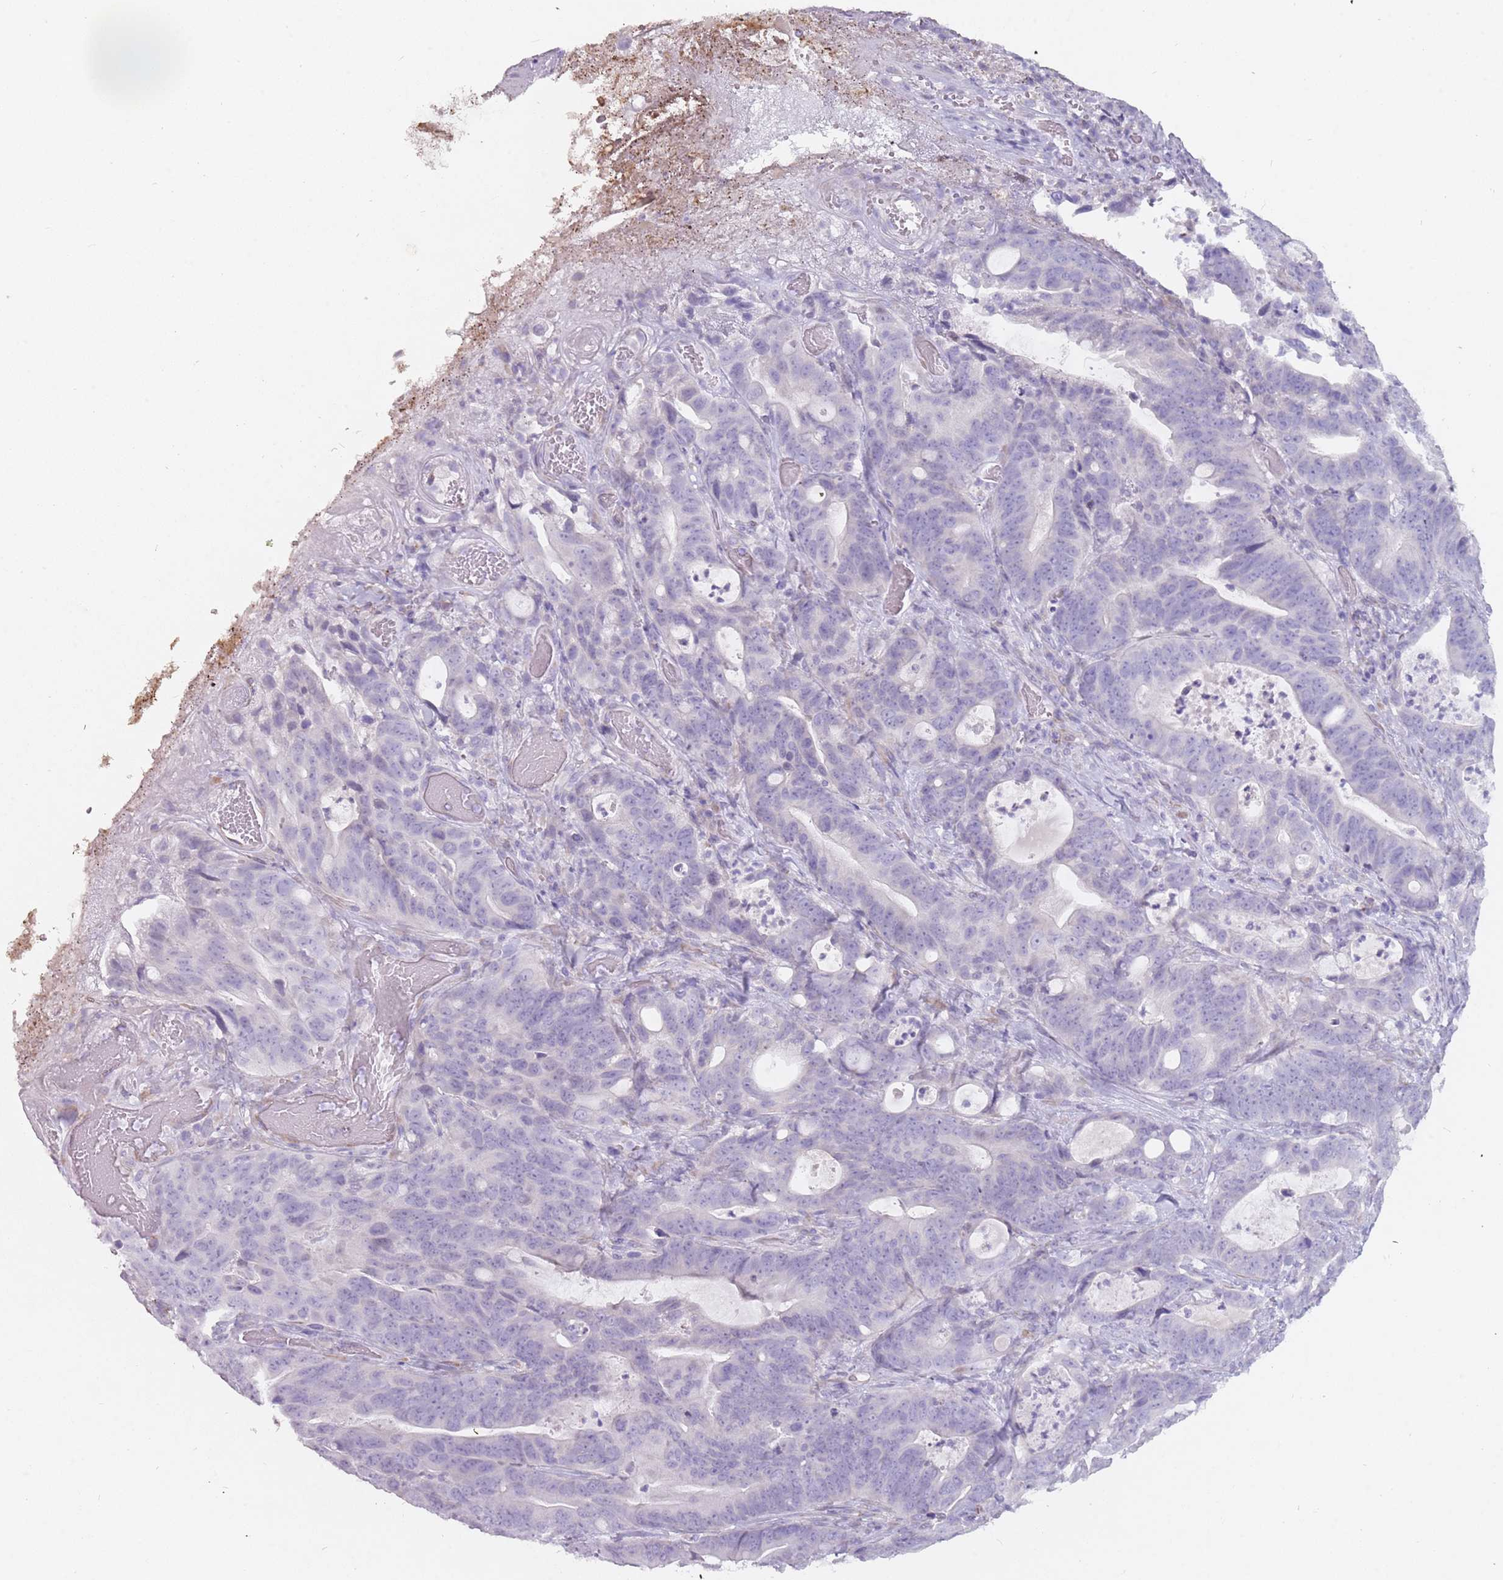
{"staining": {"intensity": "negative", "quantity": "none", "location": "none"}, "tissue": "colorectal cancer", "cell_type": "Tumor cells", "image_type": "cancer", "snomed": [{"axis": "morphology", "description": "Adenocarcinoma, NOS"}, {"axis": "topography", "description": "Colon"}], "caption": "This is an IHC histopathology image of colorectal cancer. There is no staining in tumor cells.", "gene": "DDX4", "patient": {"sex": "female", "age": 82}}